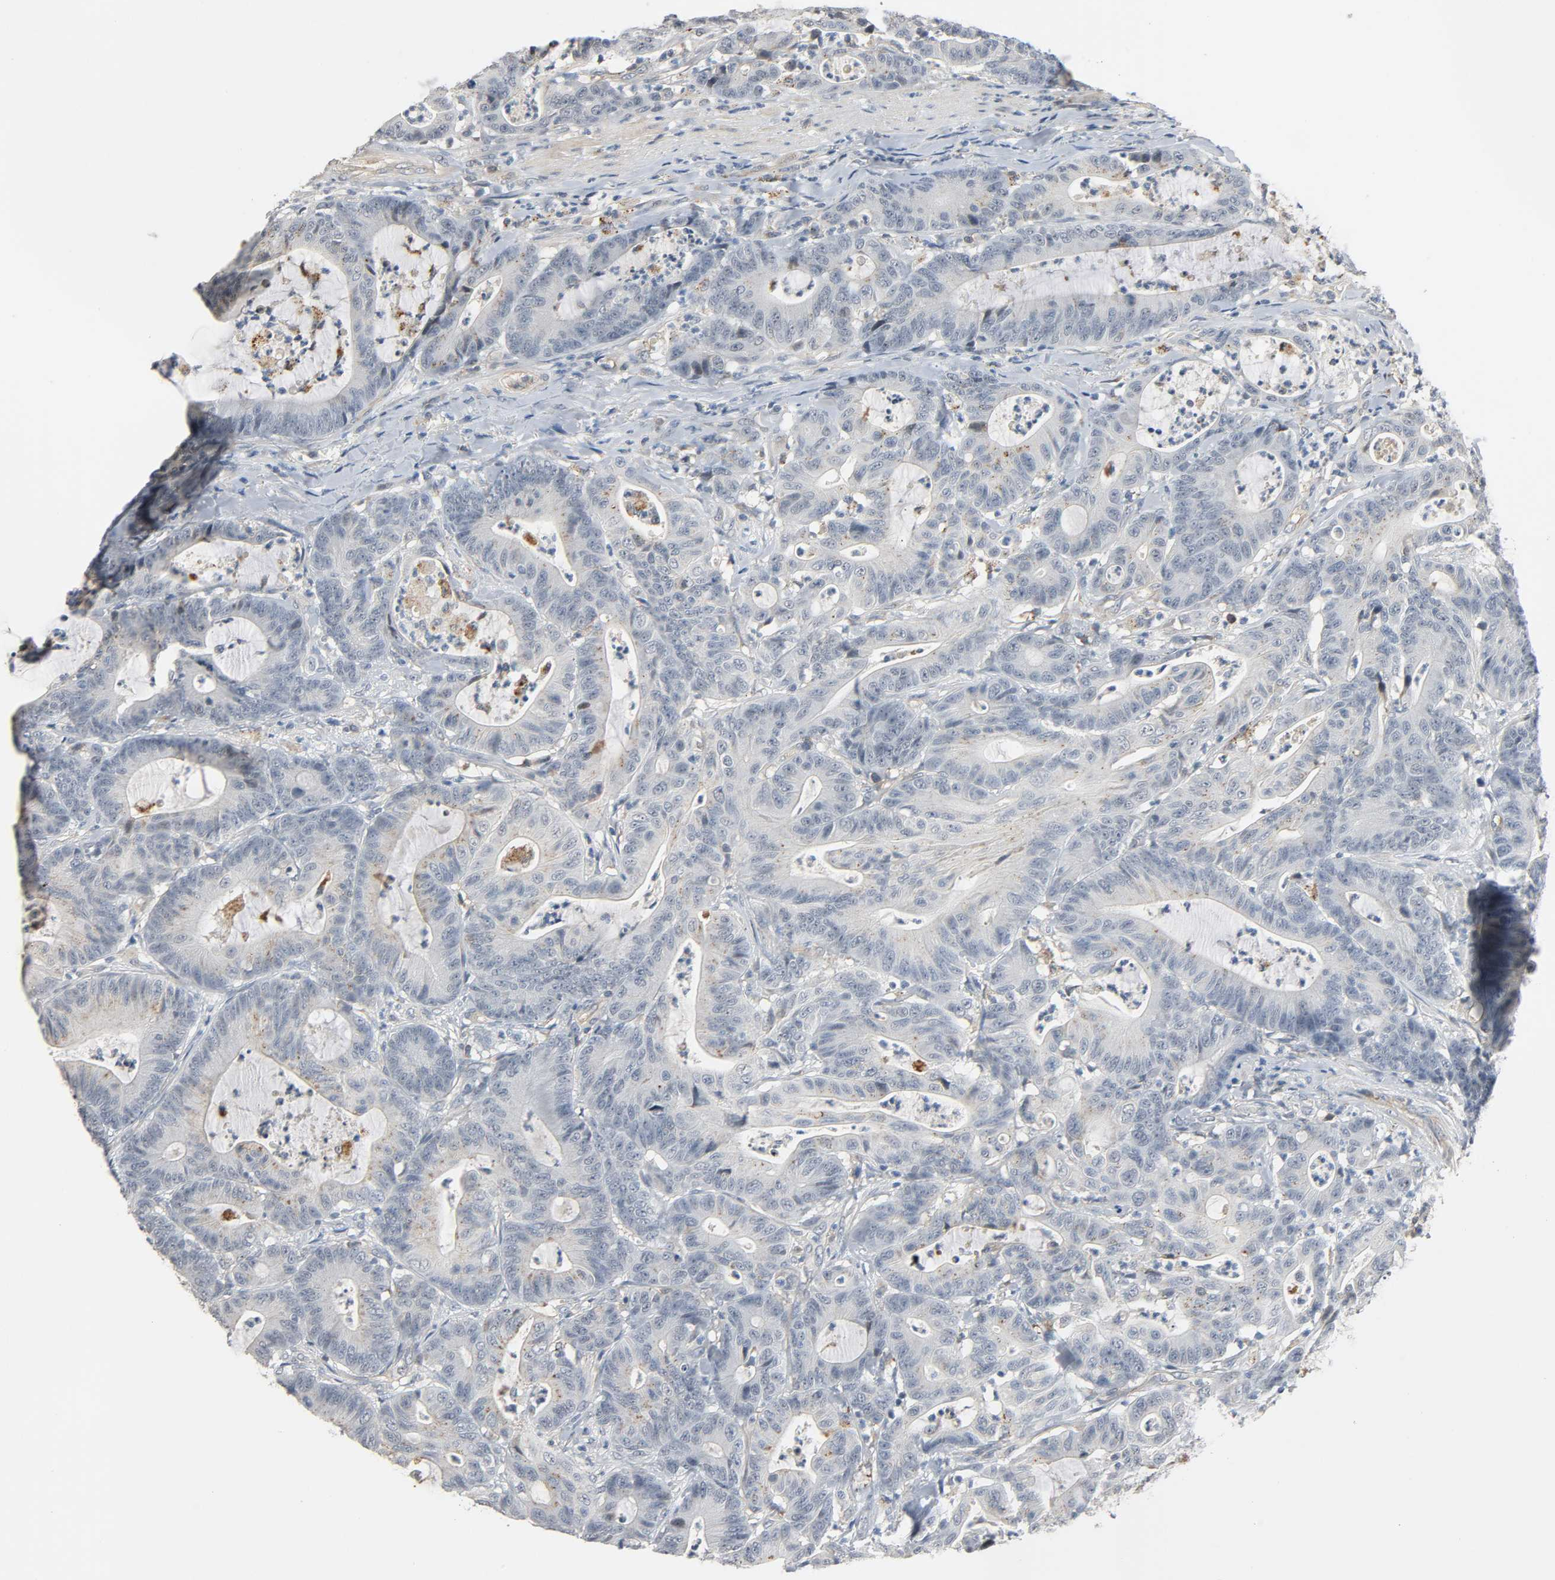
{"staining": {"intensity": "negative", "quantity": "none", "location": "none"}, "tissue": "colorectal cancer", "cell_type": "Tumor cells", "image_type": "cancer", "snomed": [{"axis": "morphology", "description": "Adenocarcinoma, NOS"}, {"axis": "topography", "description": "Colon"}], "caption": "Immunohistochemical staining of human adenocarcinoma (colorectal) displays no significant expression in tumor cells.", "gene": "CD4", "patient": {"sex": "female", "age": 84}}